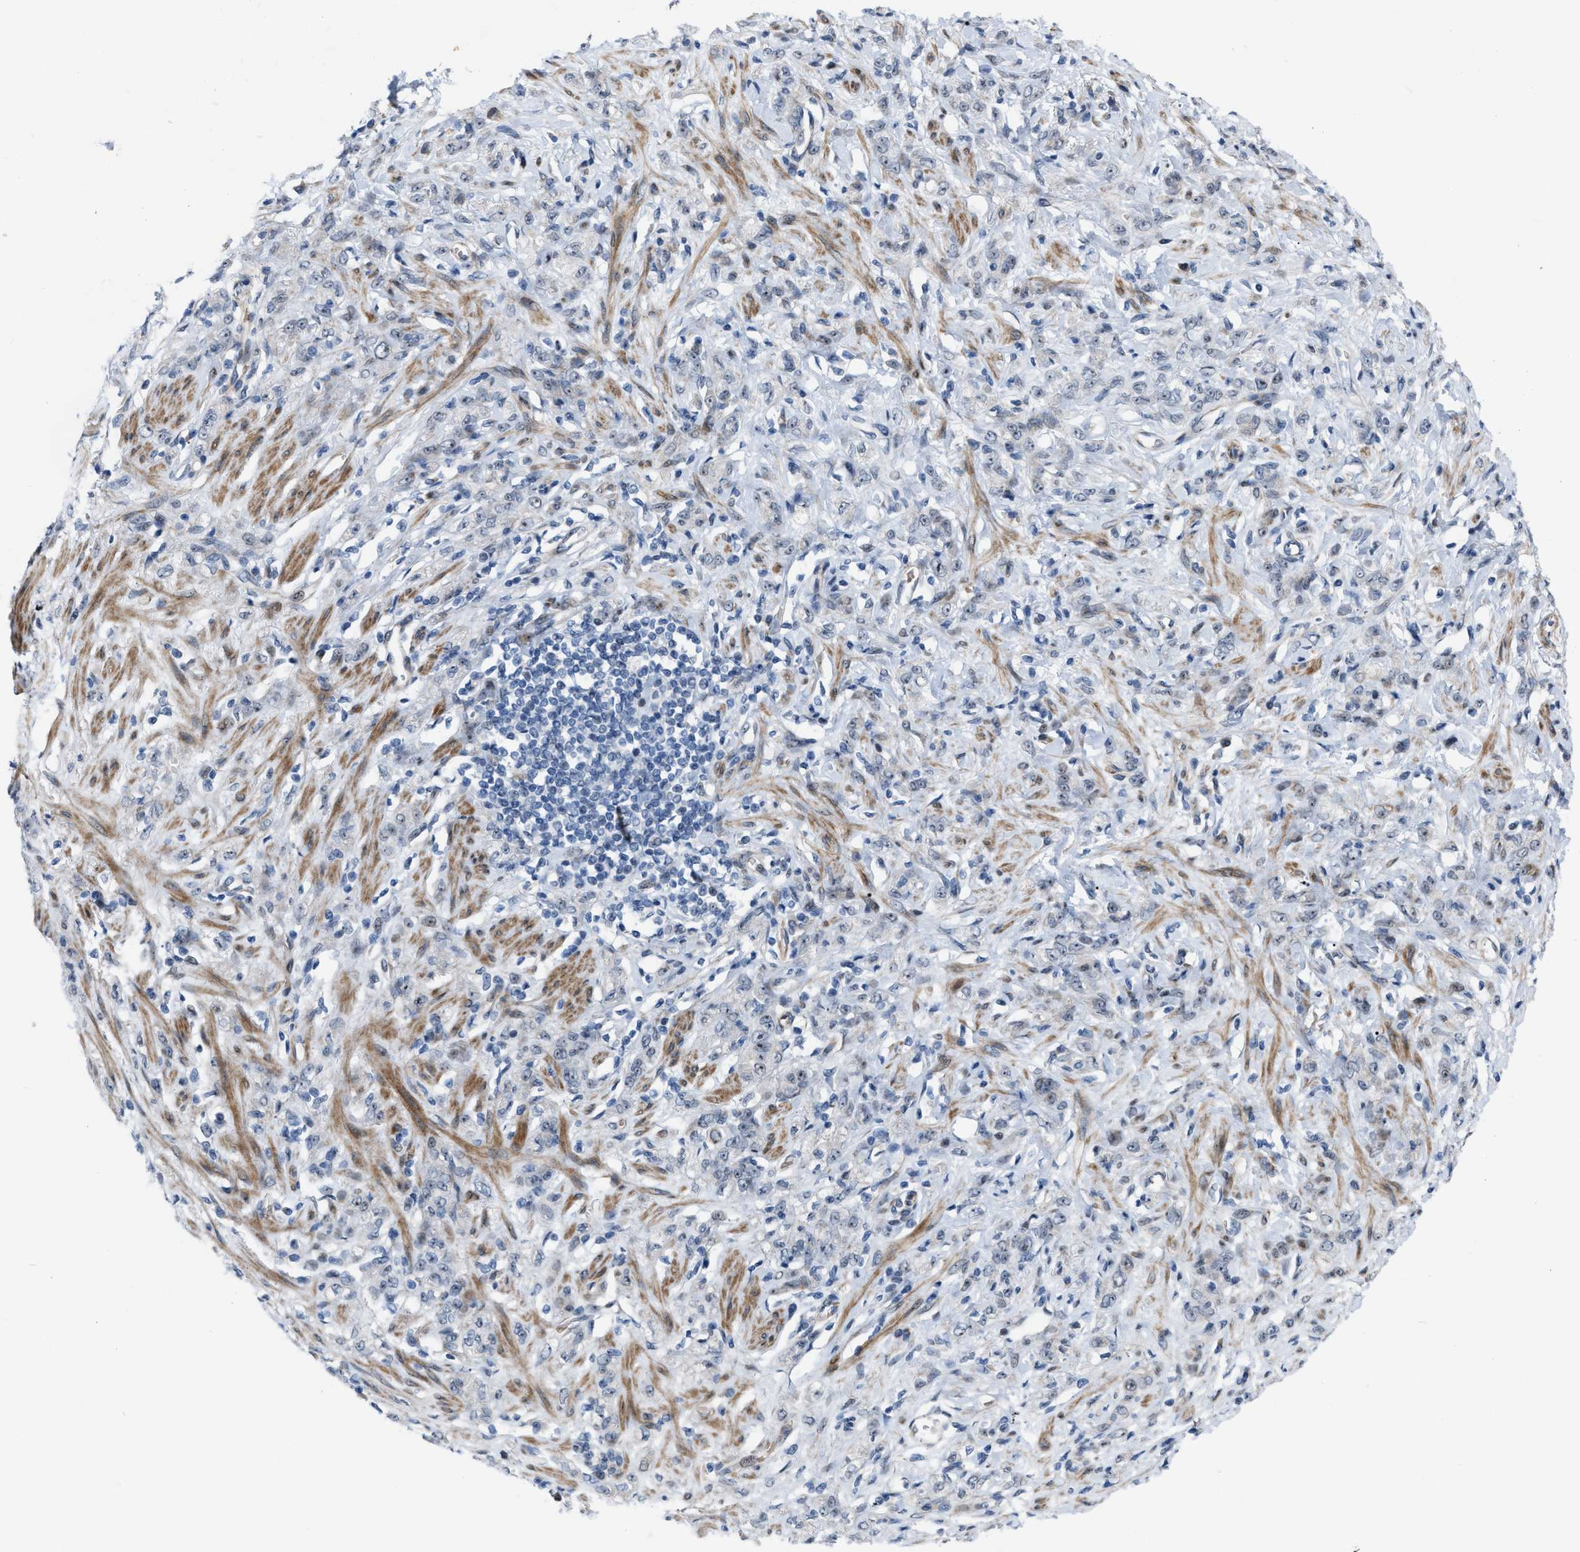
{"staining": {"intensity": "weak", "quantity": "25%-75%", "location": "nuclear"}, "tissue": "stomach cancer", "cell_type": "Tumor cells", "image_type": "cancer", "snomed": [{"axis": "morphology", "description": "Normal tissue, NOS"}, {"axis": "morphology", "description": "Adenocarcinoma, NOS"}, {"axis": "topography", "description": "Stomach"}], "caption": "A brown stain highlights weak nuclear staining of a protein in stomach adenocarcinoma tumor cells.", "gene": "POLR1F", "patient": {"sex": "male", "age": 82}}